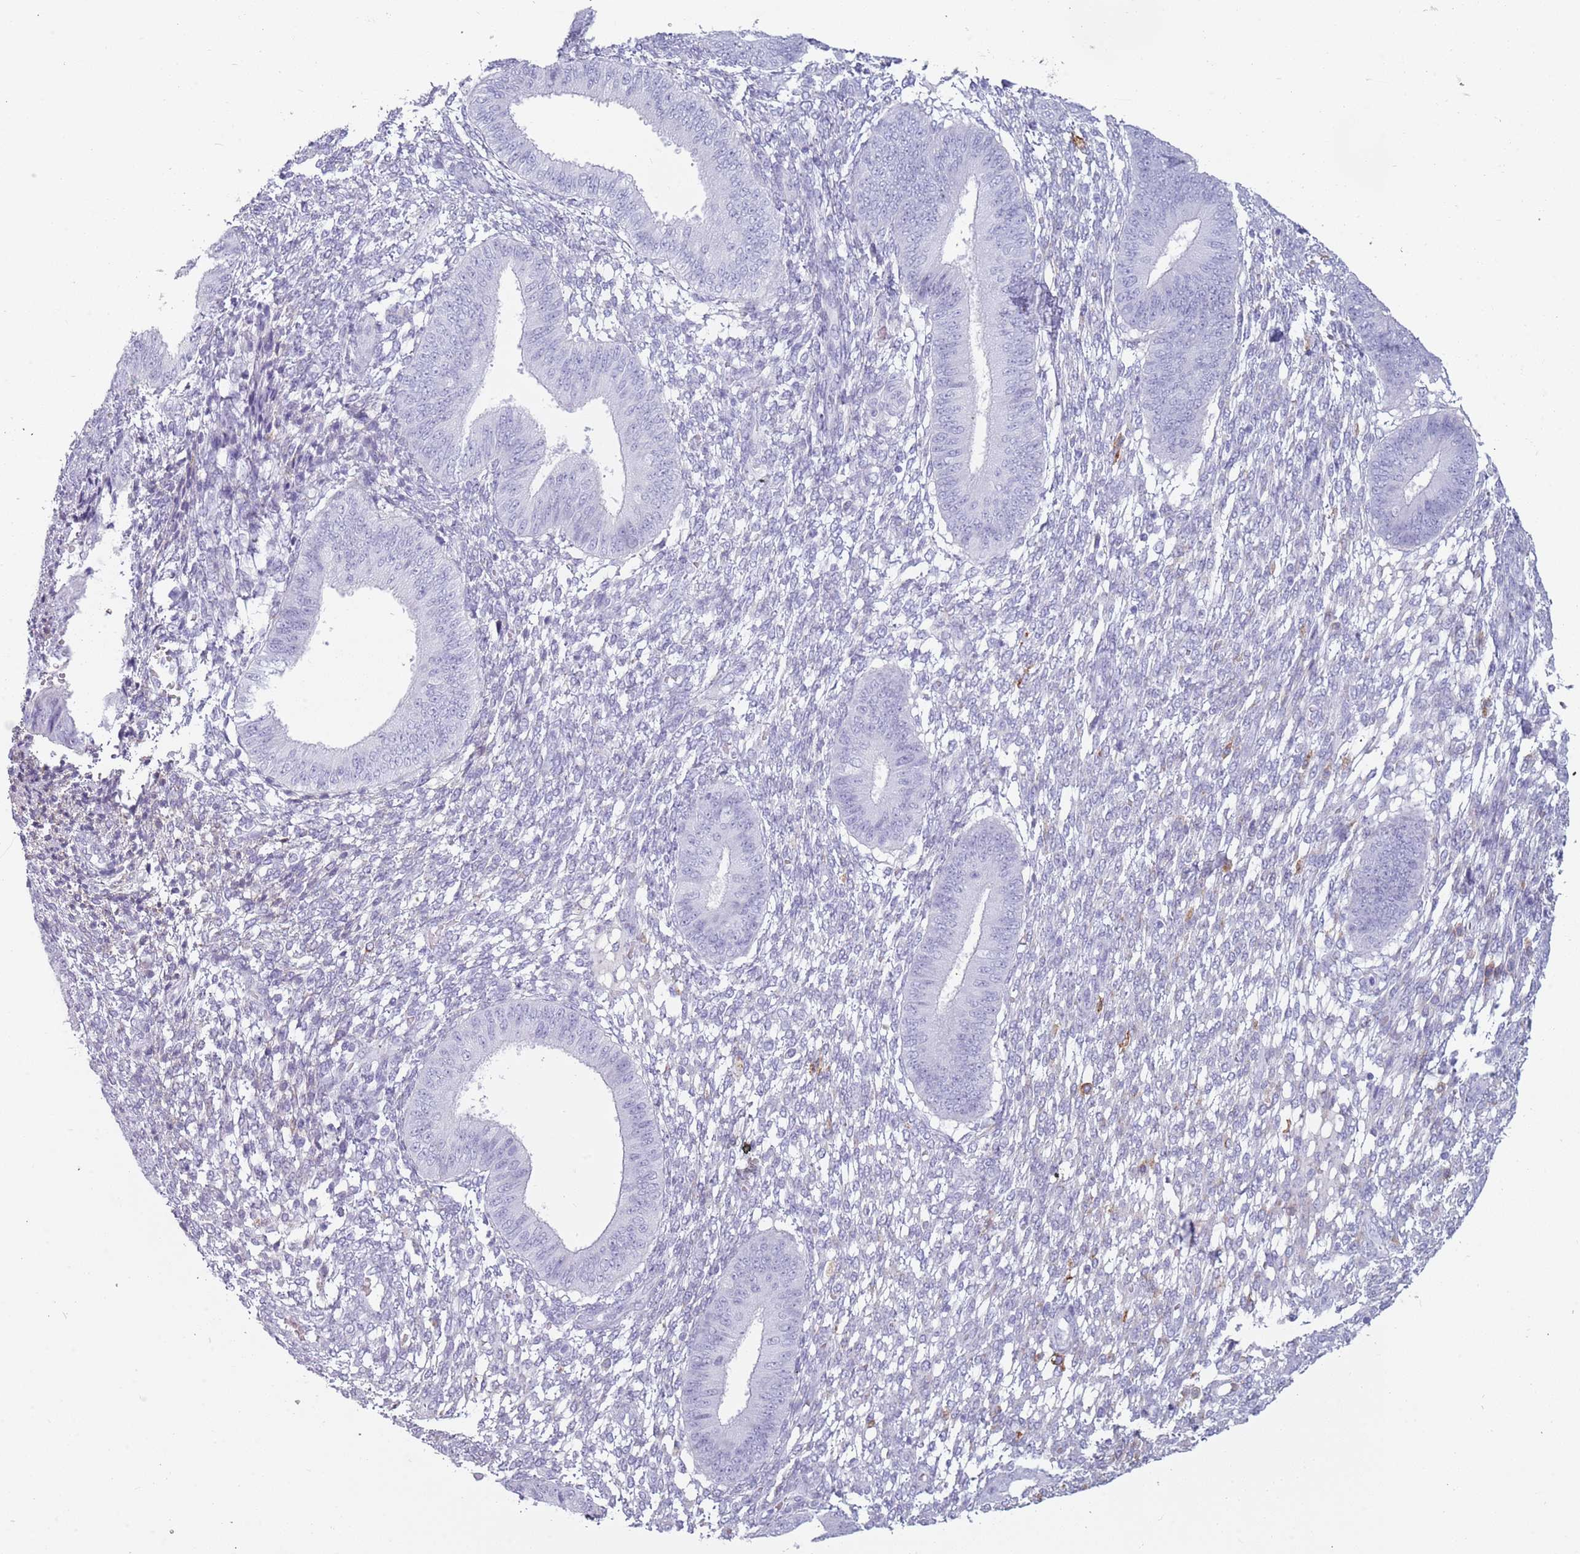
{"staining": {"intensity": "negative", "quantity": "none", "location": "none"}, "tissue": "endometrium", "cell_type": "Cells in endometrial stroma", "image_type": "normal", "snomed": [{"axis": "morphology", "description": "Normal tissue, NOS"}, {"axis": "topography", "description": "Endometrium"}], "caption": "High power microscopy micrograph of an IHC micrograph of normal endometrium, revealing no significant expression in cells in endometrial stroma.", "gene": "COLEC12", "patient": {"sex": "female", "age": 49}}